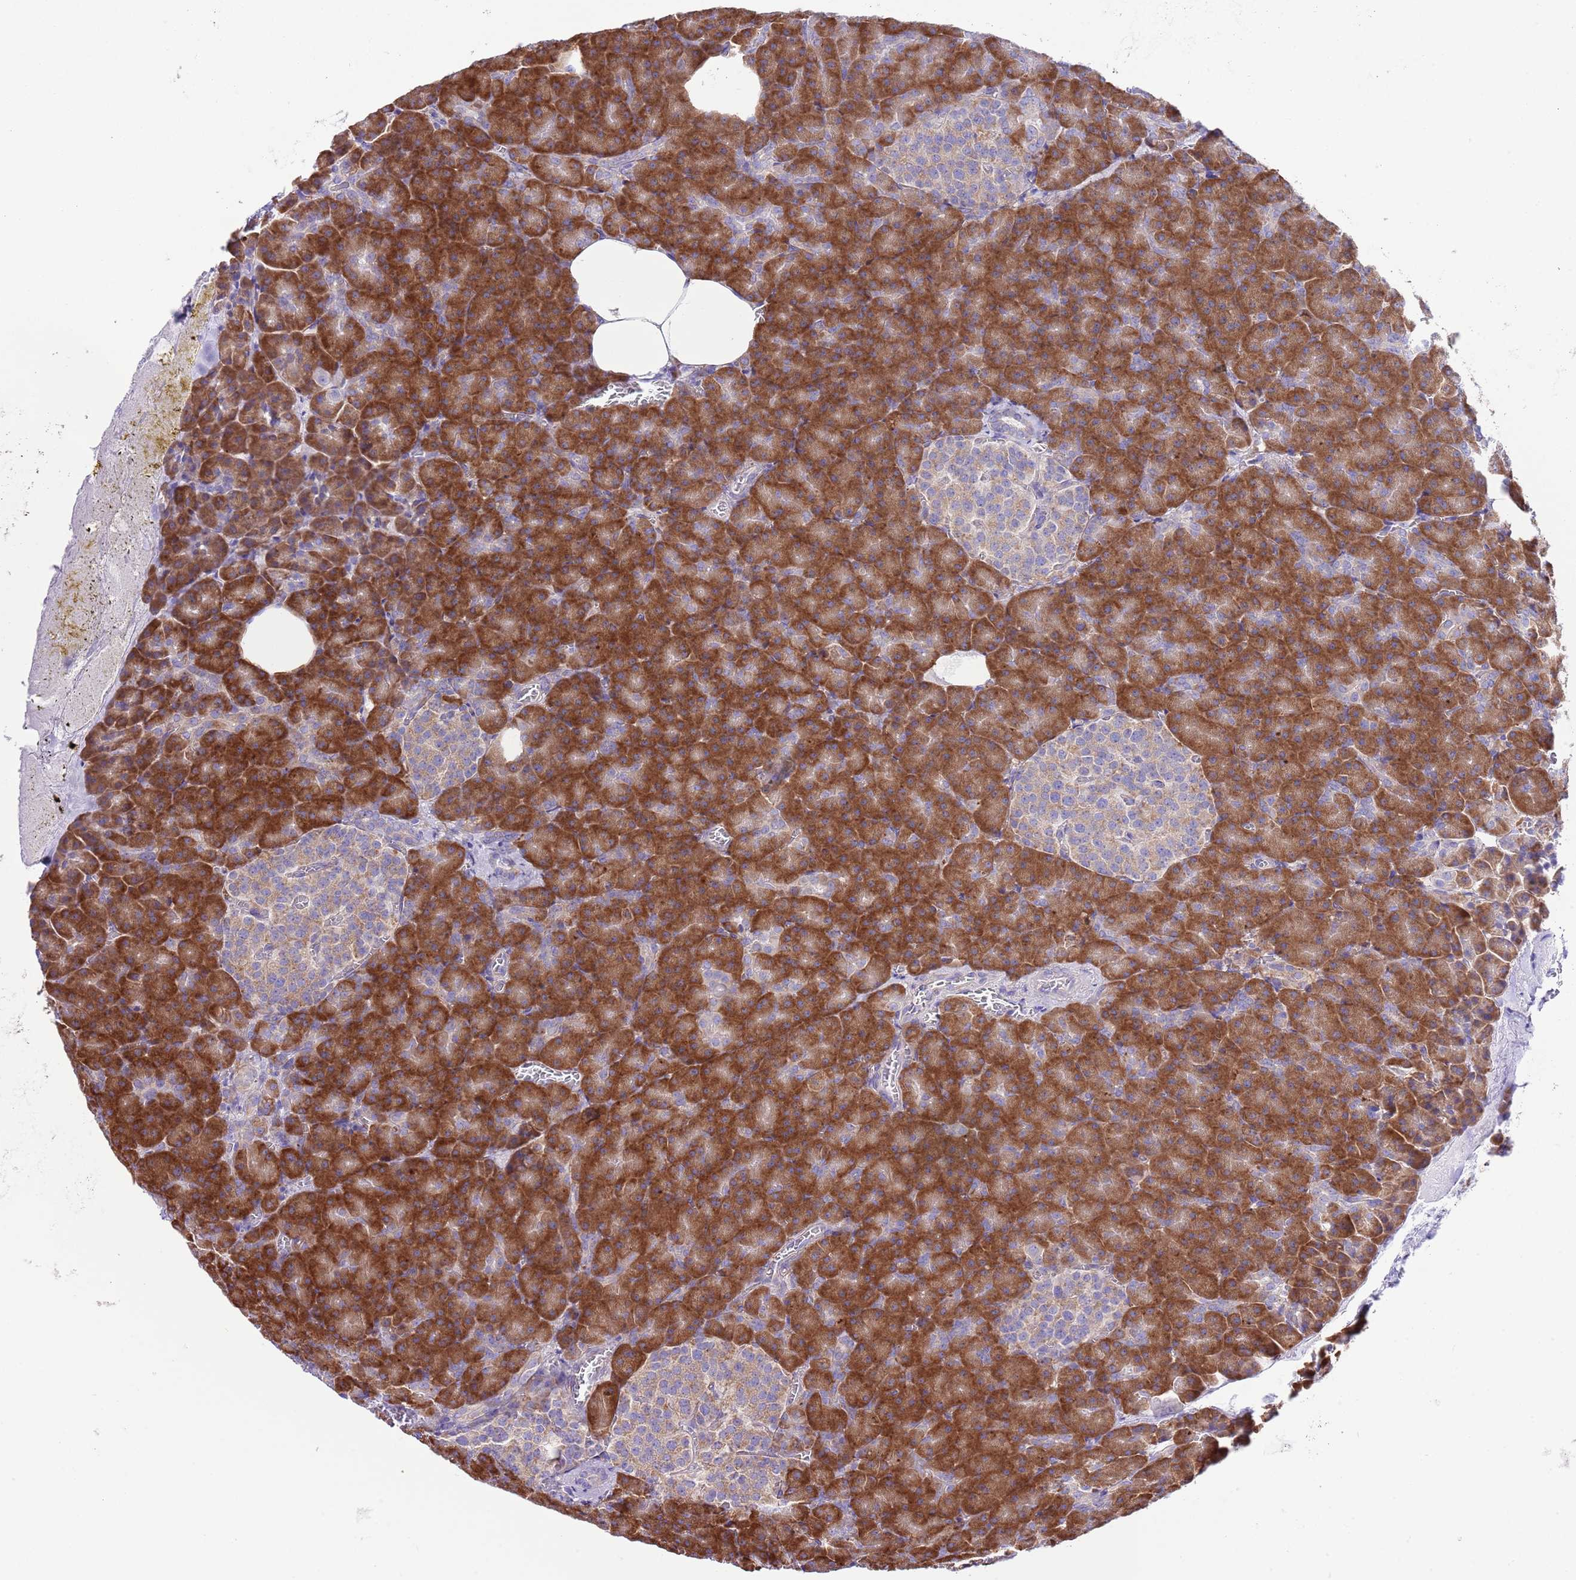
{"staining": {"intensity": "strong", "quantity": "25%-75%", "location": "cytoplasmic/membranous"}, "tissue": "pancreas", "cell_type": "Exocrine glandular cells", "image_type": "normal", "snomed": [{"axis": "morphology", "description": "Normal tissue, NOS"}, {"axis": "topography", "description": "Pancreas"}], "caption": "Protein analysis of normal pancreas demonstrates strong cytoplasmic/membranous expression in approximately 25%-75% of exocrine glandular cells. (IHC, brightfield microscopy, high magnification).", "gene": "RPS10", "patient": {"sex": "female", "age": 74}}